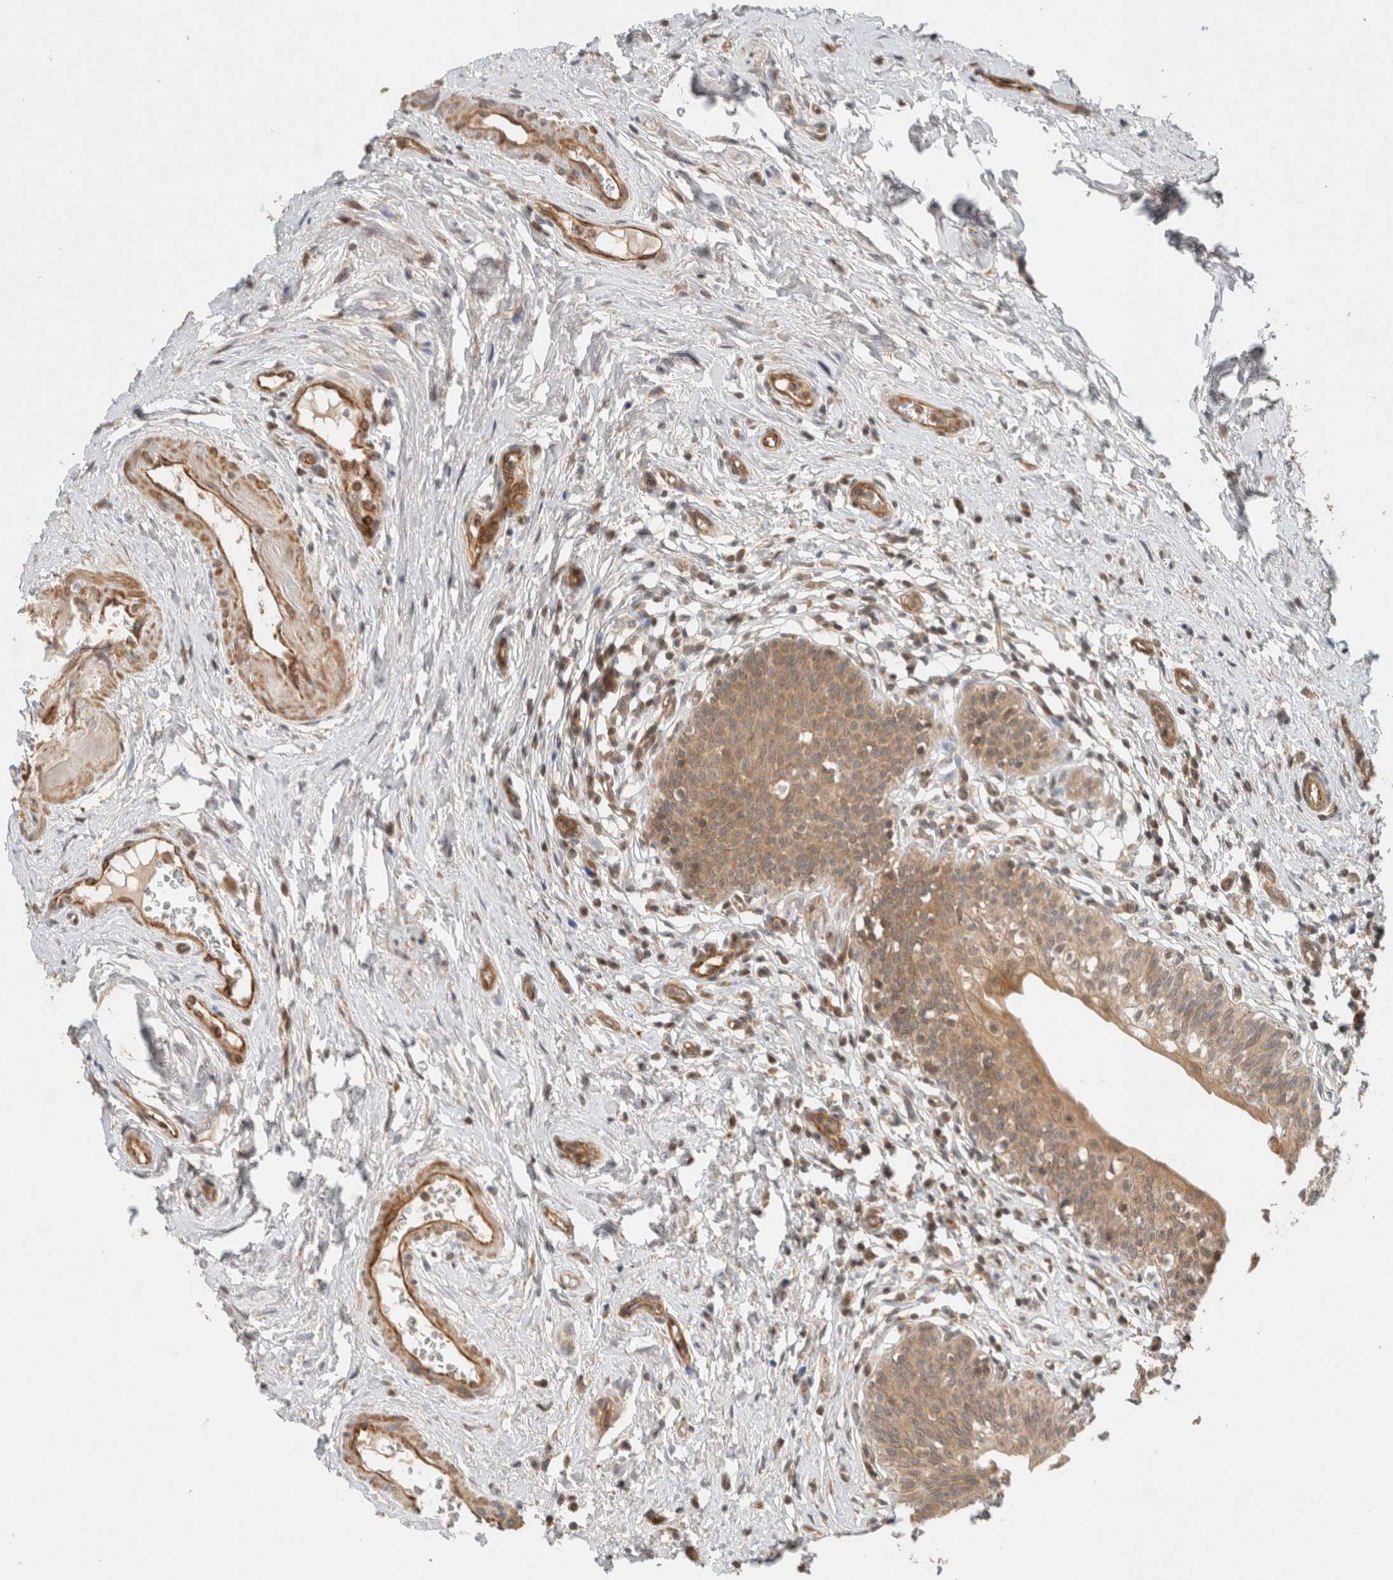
{"staining": {"intensity": "moderate", "quantity": ">75%", "location": "cytoplasmic/membranous,nuclear"}, "tissue": "urinary bladder", "cell_type": "Urothelial cells", "image_type": "normal", "snomed": [{"axis": "morphology", "description": "Normal tissue, NOS"}, {"axis": "topography", "description": "Urinary bladder"}], "caption": "An immunohistochemistry (IHC) photomicrograph of normal tissue is shown. Protein staining in brown labels moderate cytoplasmic/membranous,nuclear positivity in urinary bladder within urothelial cells. The staining is performed using DAB brown chromogen to label protein expression. The nuclei are counter-stained blue using hematoxylin.", "gene": "CAAP1", "patient": {"sex": "male", "age": 83}}